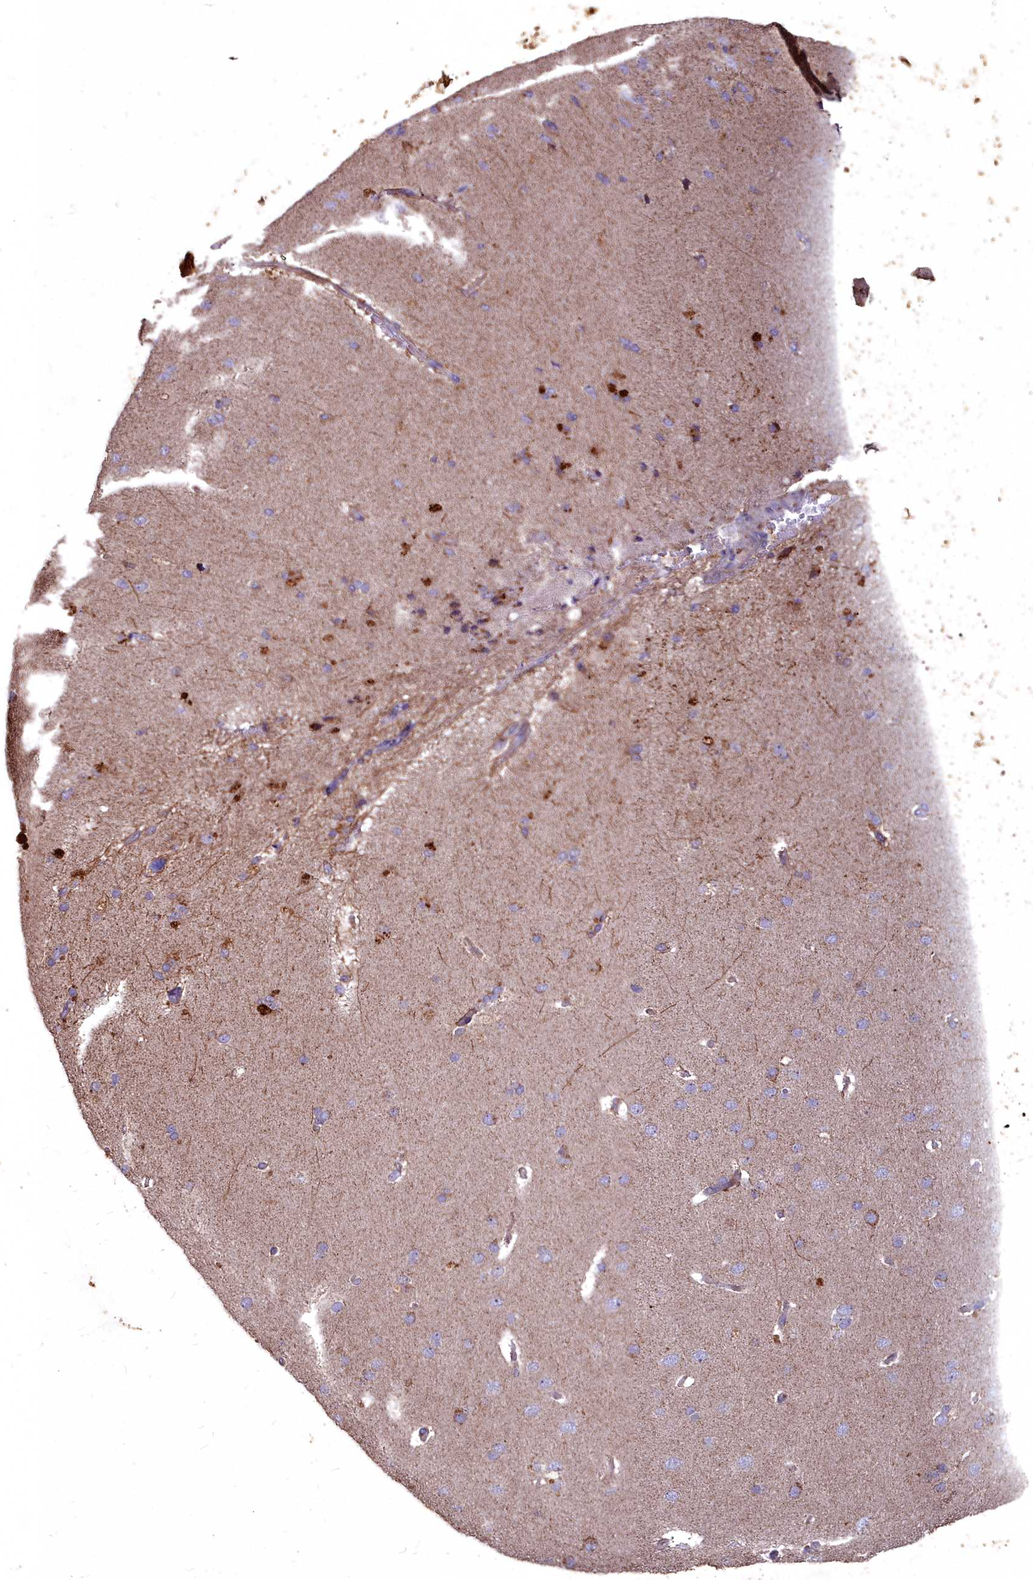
{"staining": {"intensity": "weak", "quantity": "<25%", "location": "cytoplasmic/membranous"}, "tissue": "cerebral cortex", "cell_type": "Endothelial cells", "image_type": "normal", "snomed": [{"axis": "morphology", "description": "Normal tissue, NOS"}, {"axis": "topography", "description": "Cerebral cortex"}], "caption": "Immunohistochemistry image of normal cerebral cortex stained for a protein (brown), which demonstrates no positivity in endothelial cells. (Brightfield microscopy of DAB (3,3'-diaminobenzidine) immunohistochemistry (IHC) at high magnification).", "gene": "COX11", "patient": {"sex": "male", "age": 62}}